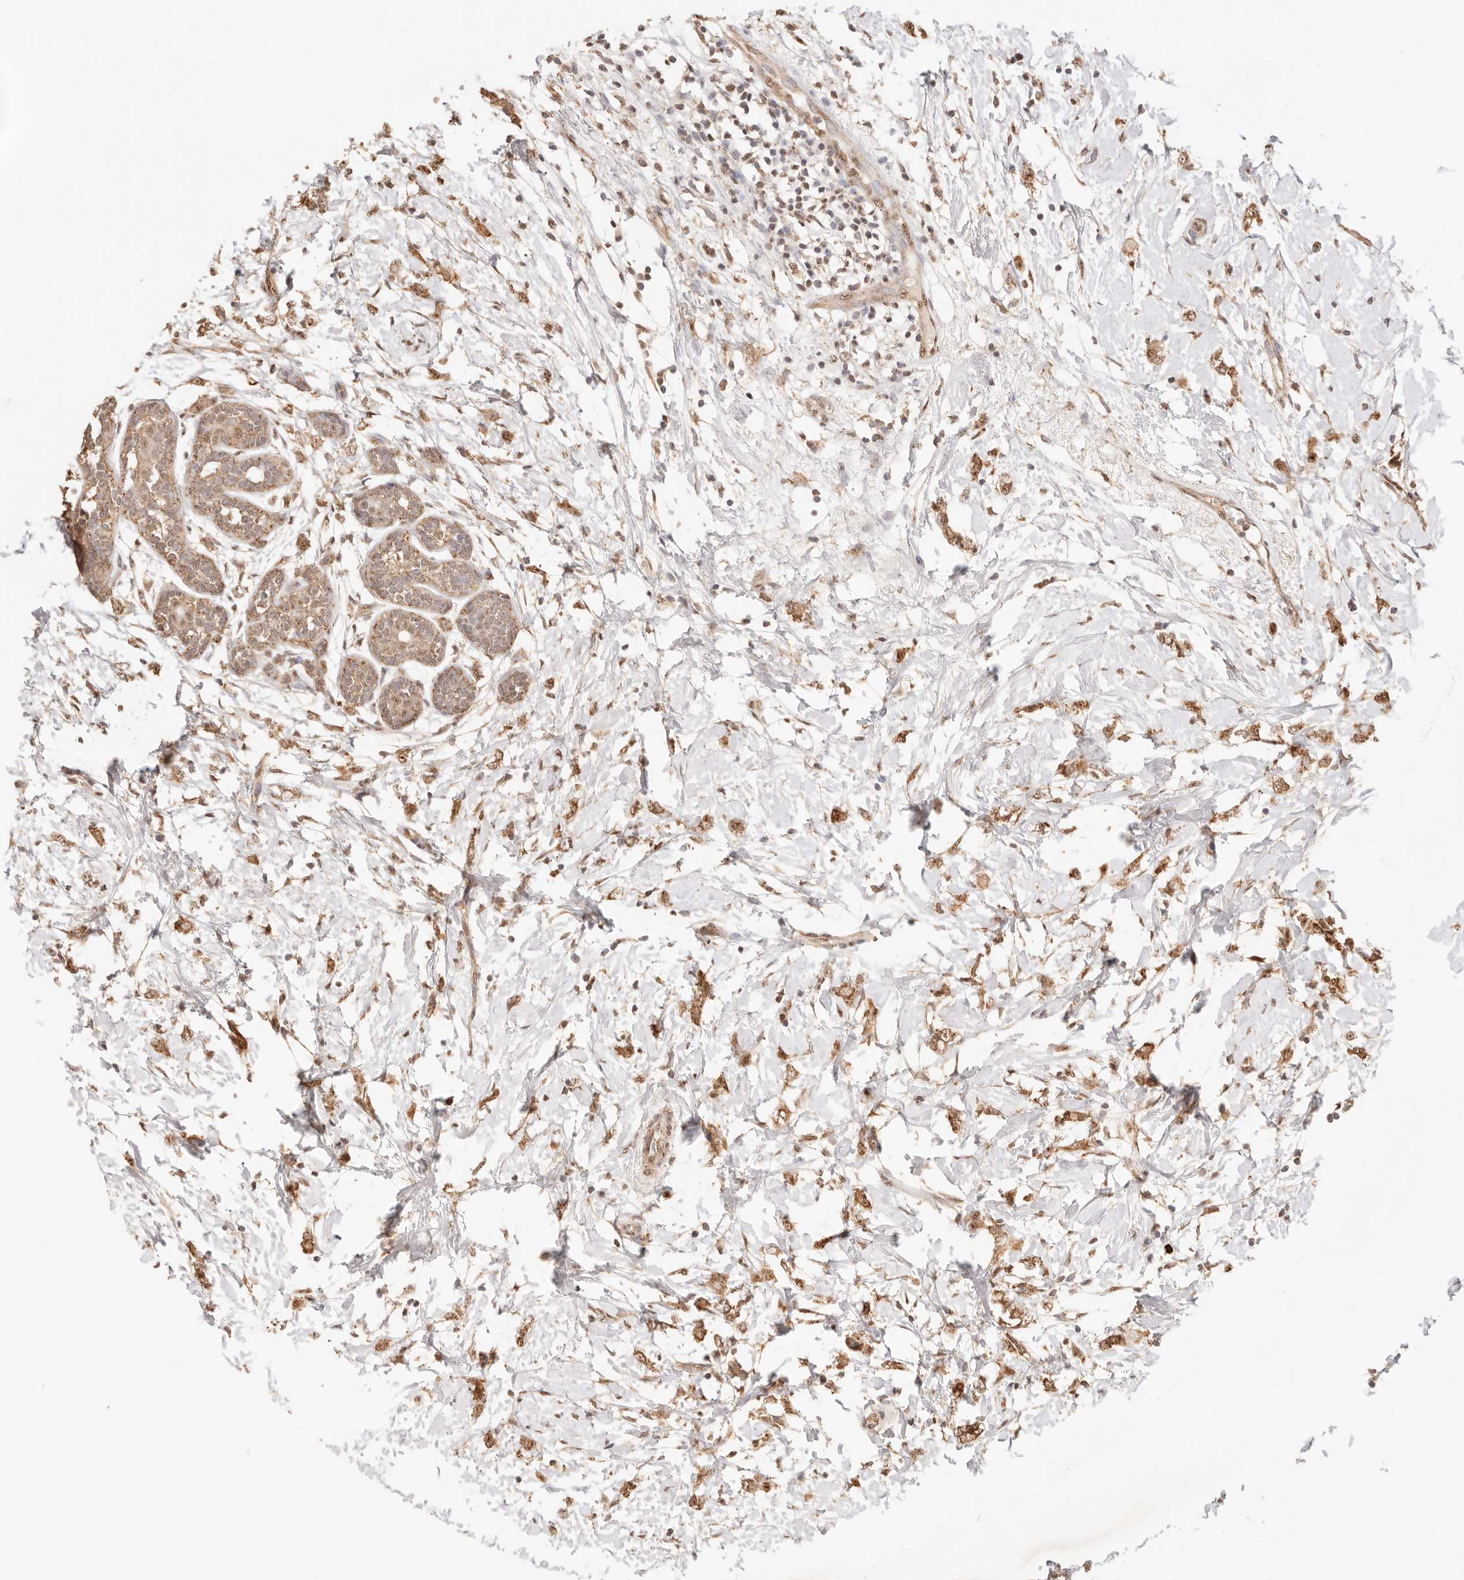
{"staining": {"intensity": "moderate", "quantity": ">75%", "location": "cytoplasmic/membranous,nuclear"}, "tissue": "breast cancer", "cell_type": "Tumor cells", "image_type": "cancer", "snomed": [{"axis": "morphology", "description": "Normal tissue, NOS"}, {"axis": "morphology", "description": "Lobular carcinoma"}, {"axis": "topography", "description": "Breast"}], "caption": "Breast cancer stained with DAB immunohistochemistry demonstrates medium levels of moderate cytoplasmic/membranous and nuclear positivity in approximately >75% of tumor cells.", "gene": "IL1R2", "patient": {"sex": "female", "age": 47}}